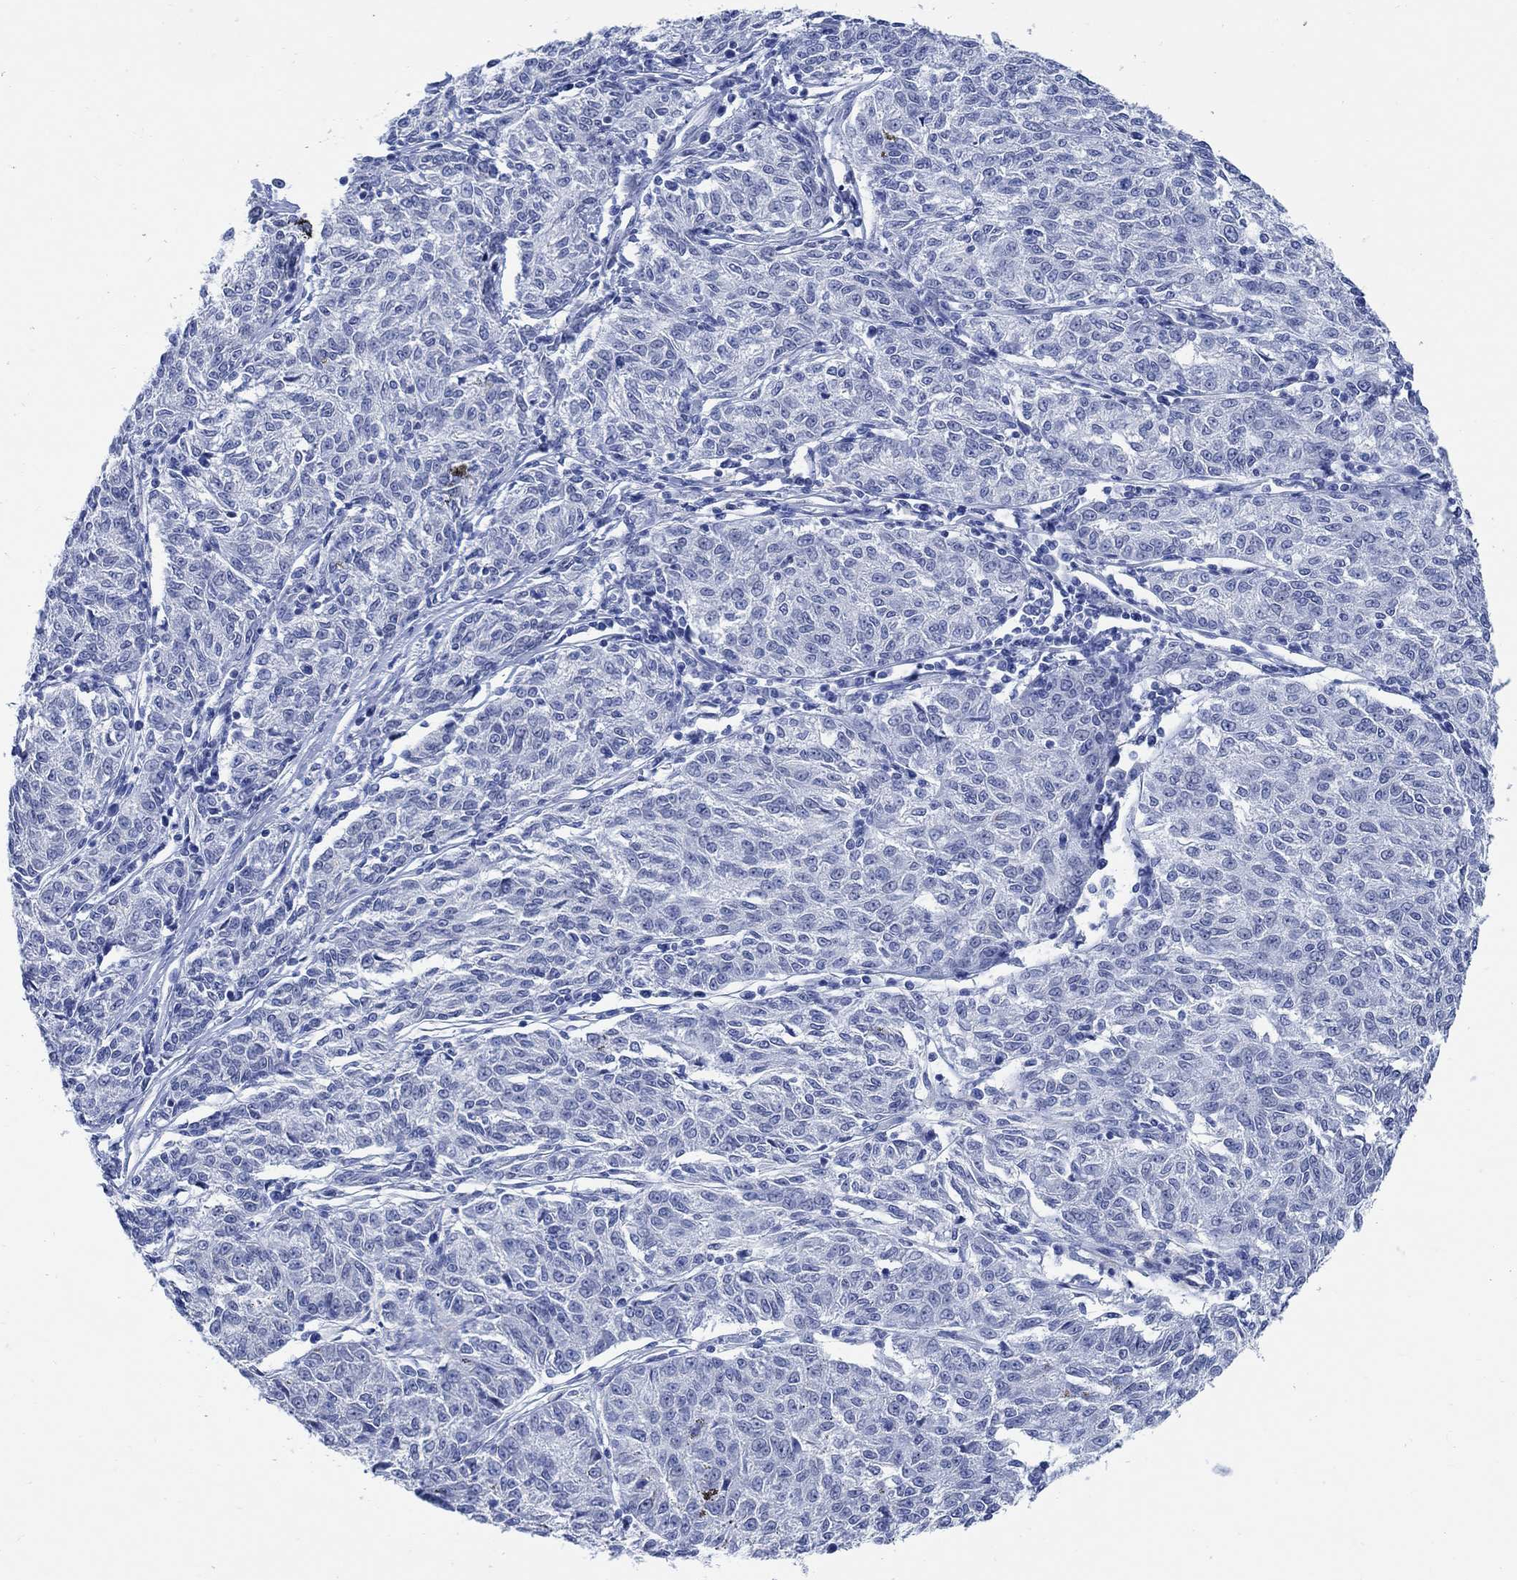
{"staining": {"intensity": "negative", "quantity": "none", "location": "none"}, "tissue": "melanoma", "cell_type": "Tumor cells", "image_type": "cancer", "snomed": [{"axis": "morphology", "description": "Malignant melanoma, NOS"}, {"axis": "topography", "description": "Skin"}], "caption": "There is no significant staining in tumor cells of malignant melanoma.", "gene": "CAMK2N1", "patient": {"sex": "female", "age": 72}}